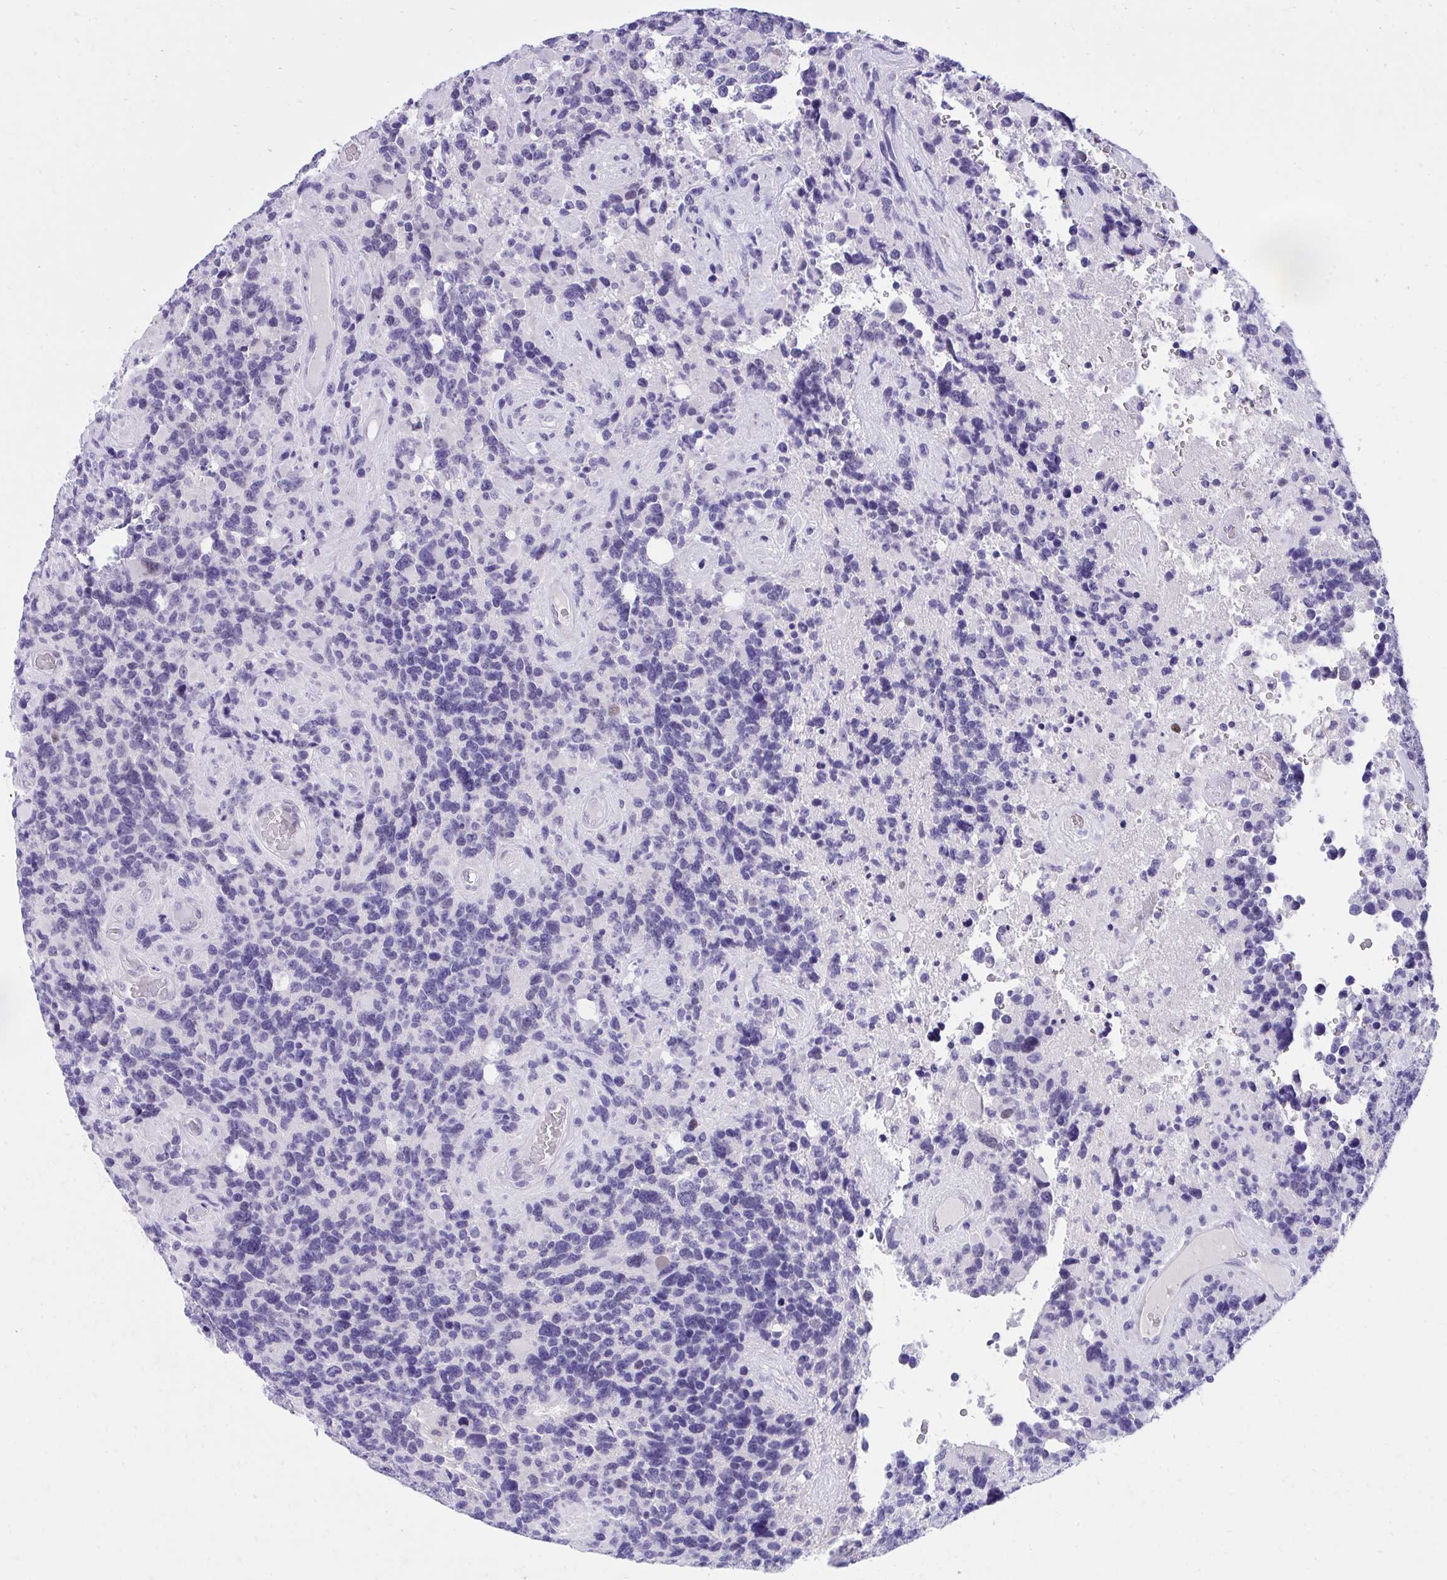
{"staining": {"intensity": "negative", "quantity": "none", "location": "none"}, "tissue": "glioma", "cell_type": "Tumor cells", "image_type": "cancer", "snomed": [{"axis": "morphology", "description": "Glioma, malignant, High grade"}, {"axis": "topography", "description": "Brain"}], "caption": "High magnification brightfield microscopy of malignant glioma (high-grade) stained with DAB (3,3'-diaminobenzidine) (brown) and counterstained with hematoxylin (blue): tumor cells show no significant positivity. The staining was performed using DAB (3,3'-diaminobenzidine) to visualize the protein expression in brown, while the nuclei were stained in blue with hematoxylin (Magnification: 20x).", "gene": "KLK1", "patient": {"sex": "female", "age": 40}}